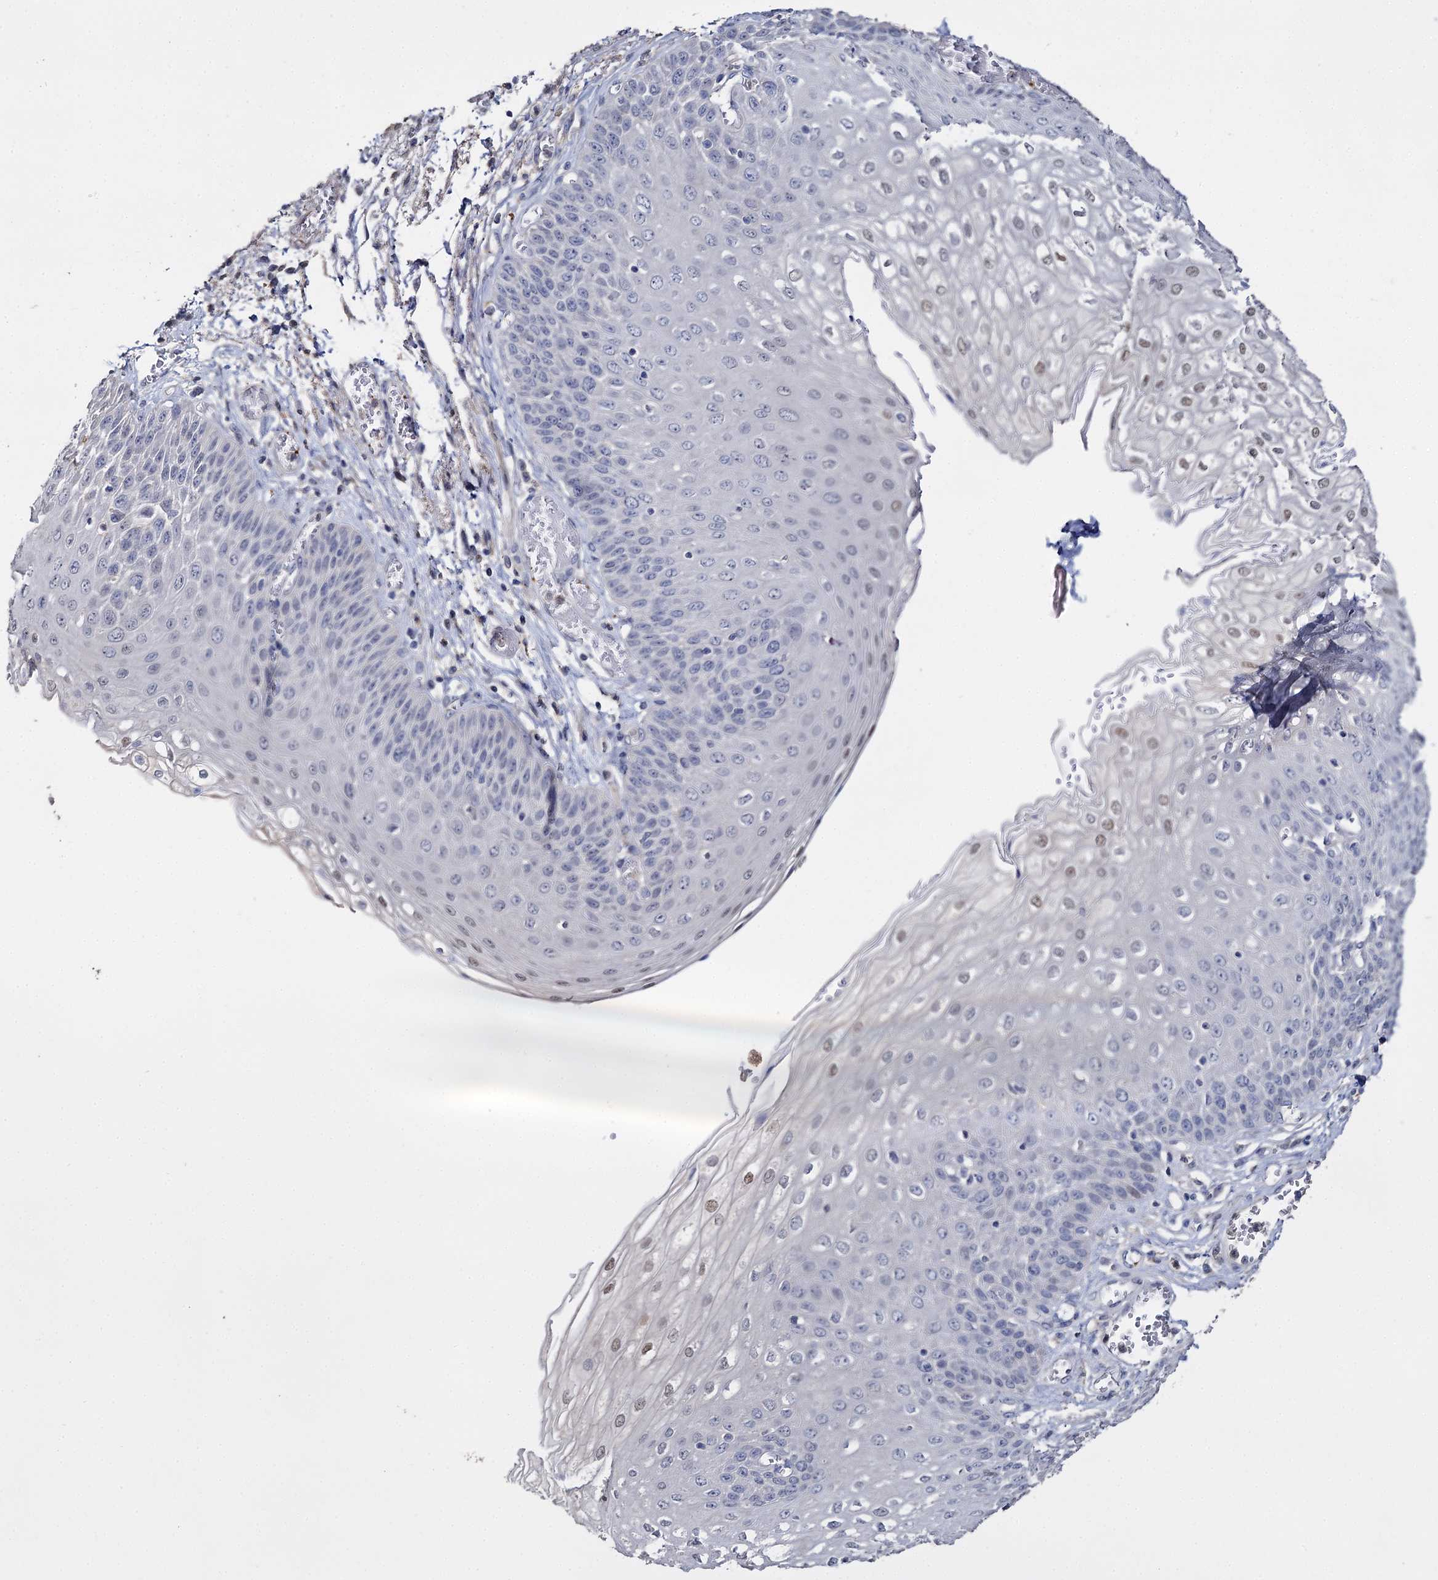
{"staining": {"intensity": "weak", "quantity": "<25%", "location": "nuclear"}, "tissue": "esophagus", "cell_type": "Squamous epithelial cells", "image_type": "normal", "snomed": [{"axis": "morphology", "description": "Normal tissue, NOS"}, {"axis": "topography", "description": "Esophagus"}], "caption": "Squamous epithelial cells are negative for brown protein staining in normal esophagus. (DAB immunohistochemistry with hematoxylin counter stain).", "gene": "DNAH6", "patient": {"sex": "male", "age": 81}}